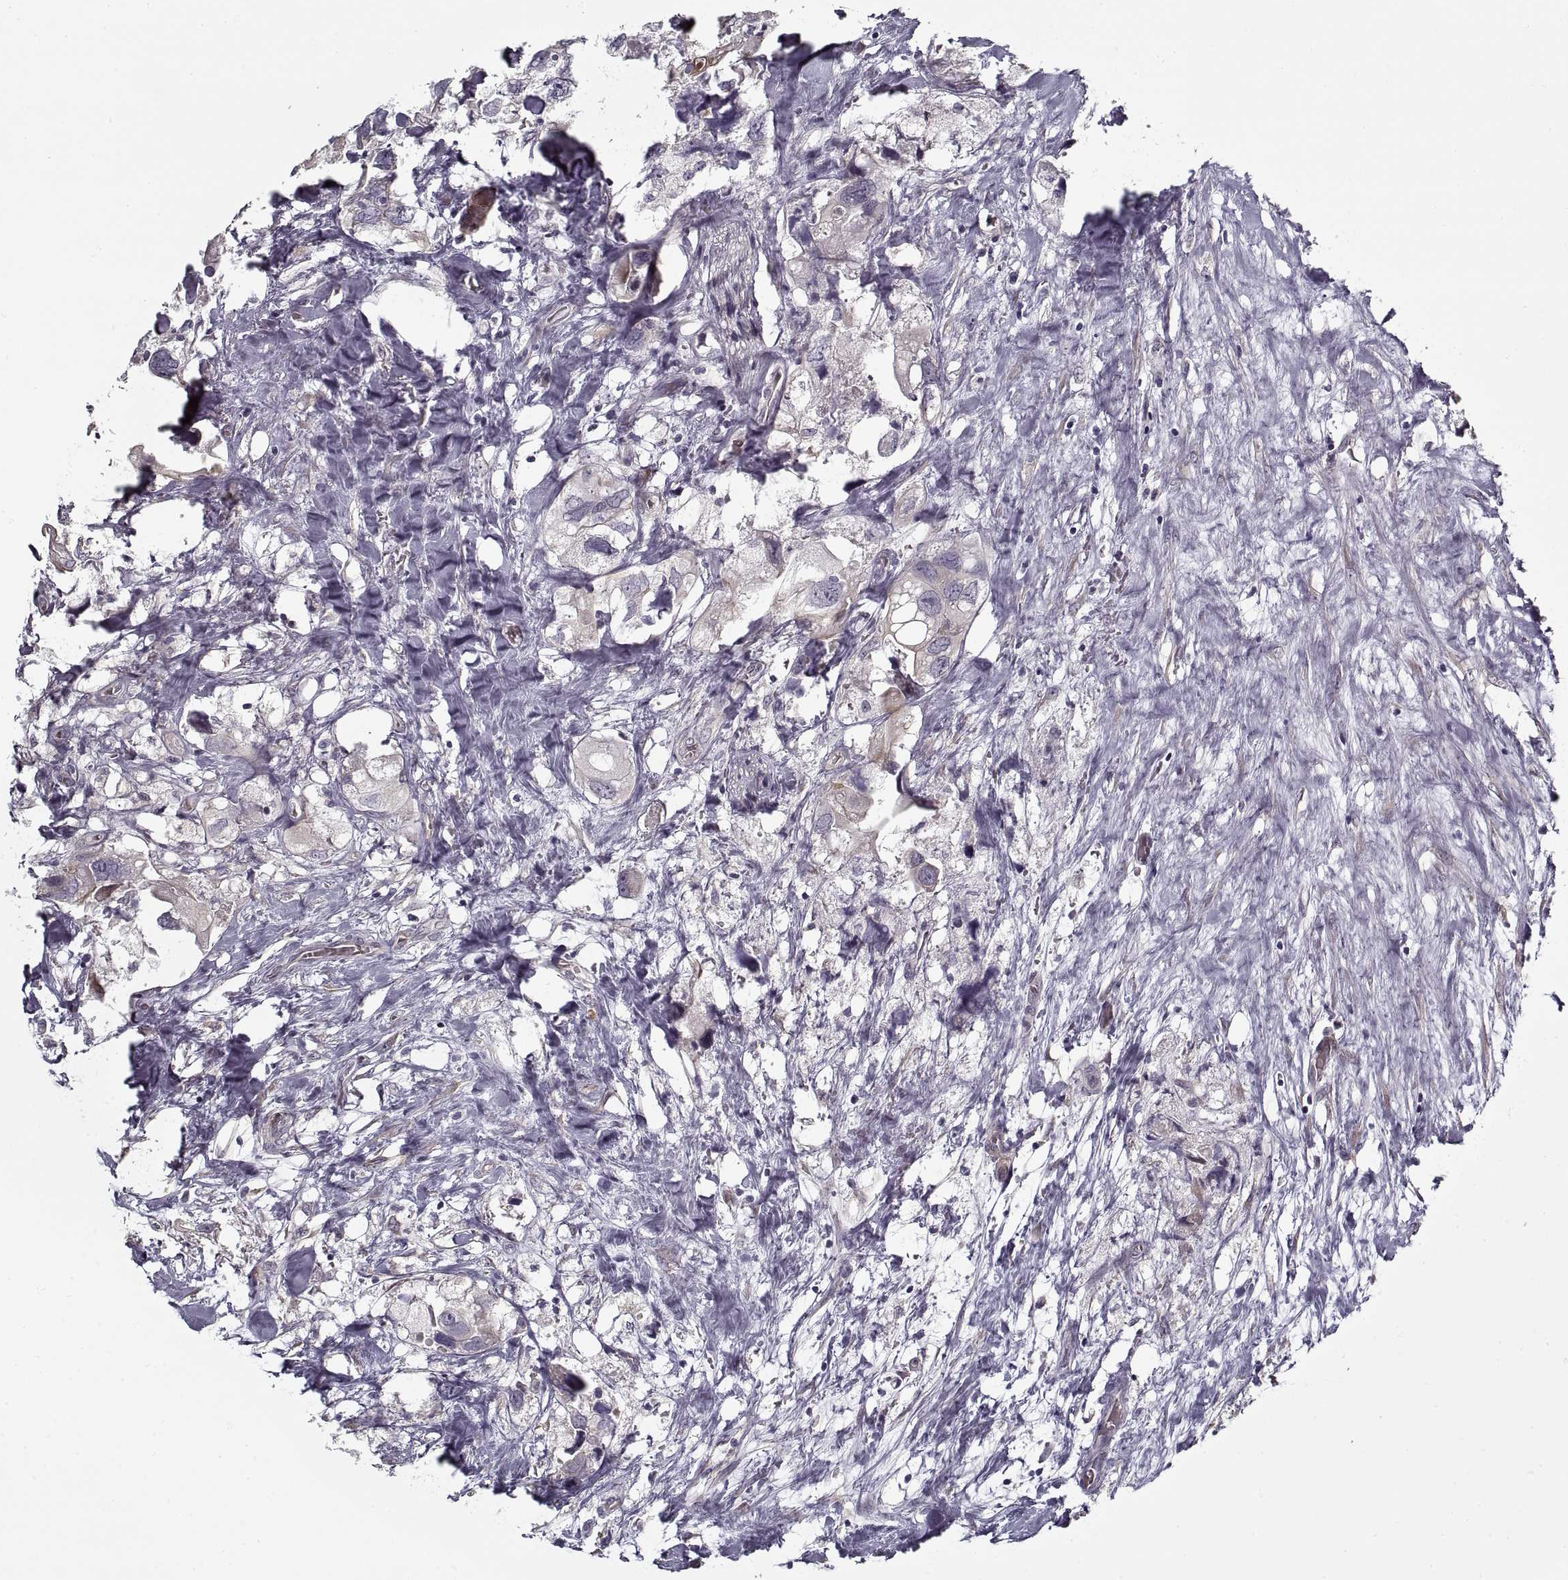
{"staining": {"intensity": "negative", "quantity": "none", "location": "none"}, "tissue": "urothelial cancer", "cell_type": "Tumor cells", "image_type": "cancer", "snomed": [{"axis": "morphology", "description": "Urothelial carcinoma, High grade"}, {"axis": "topography", "description": "Urinary bladder"}], "caption": "An image of human high-grade urothelial carcinoma is negative for staining in tumor cells. (DAB immunohistochemistry (IHC) visualized using brightfield microscopy, high magnification).", "gene": "LAMB2", "patient": {"sex": "male", "age": 59}}